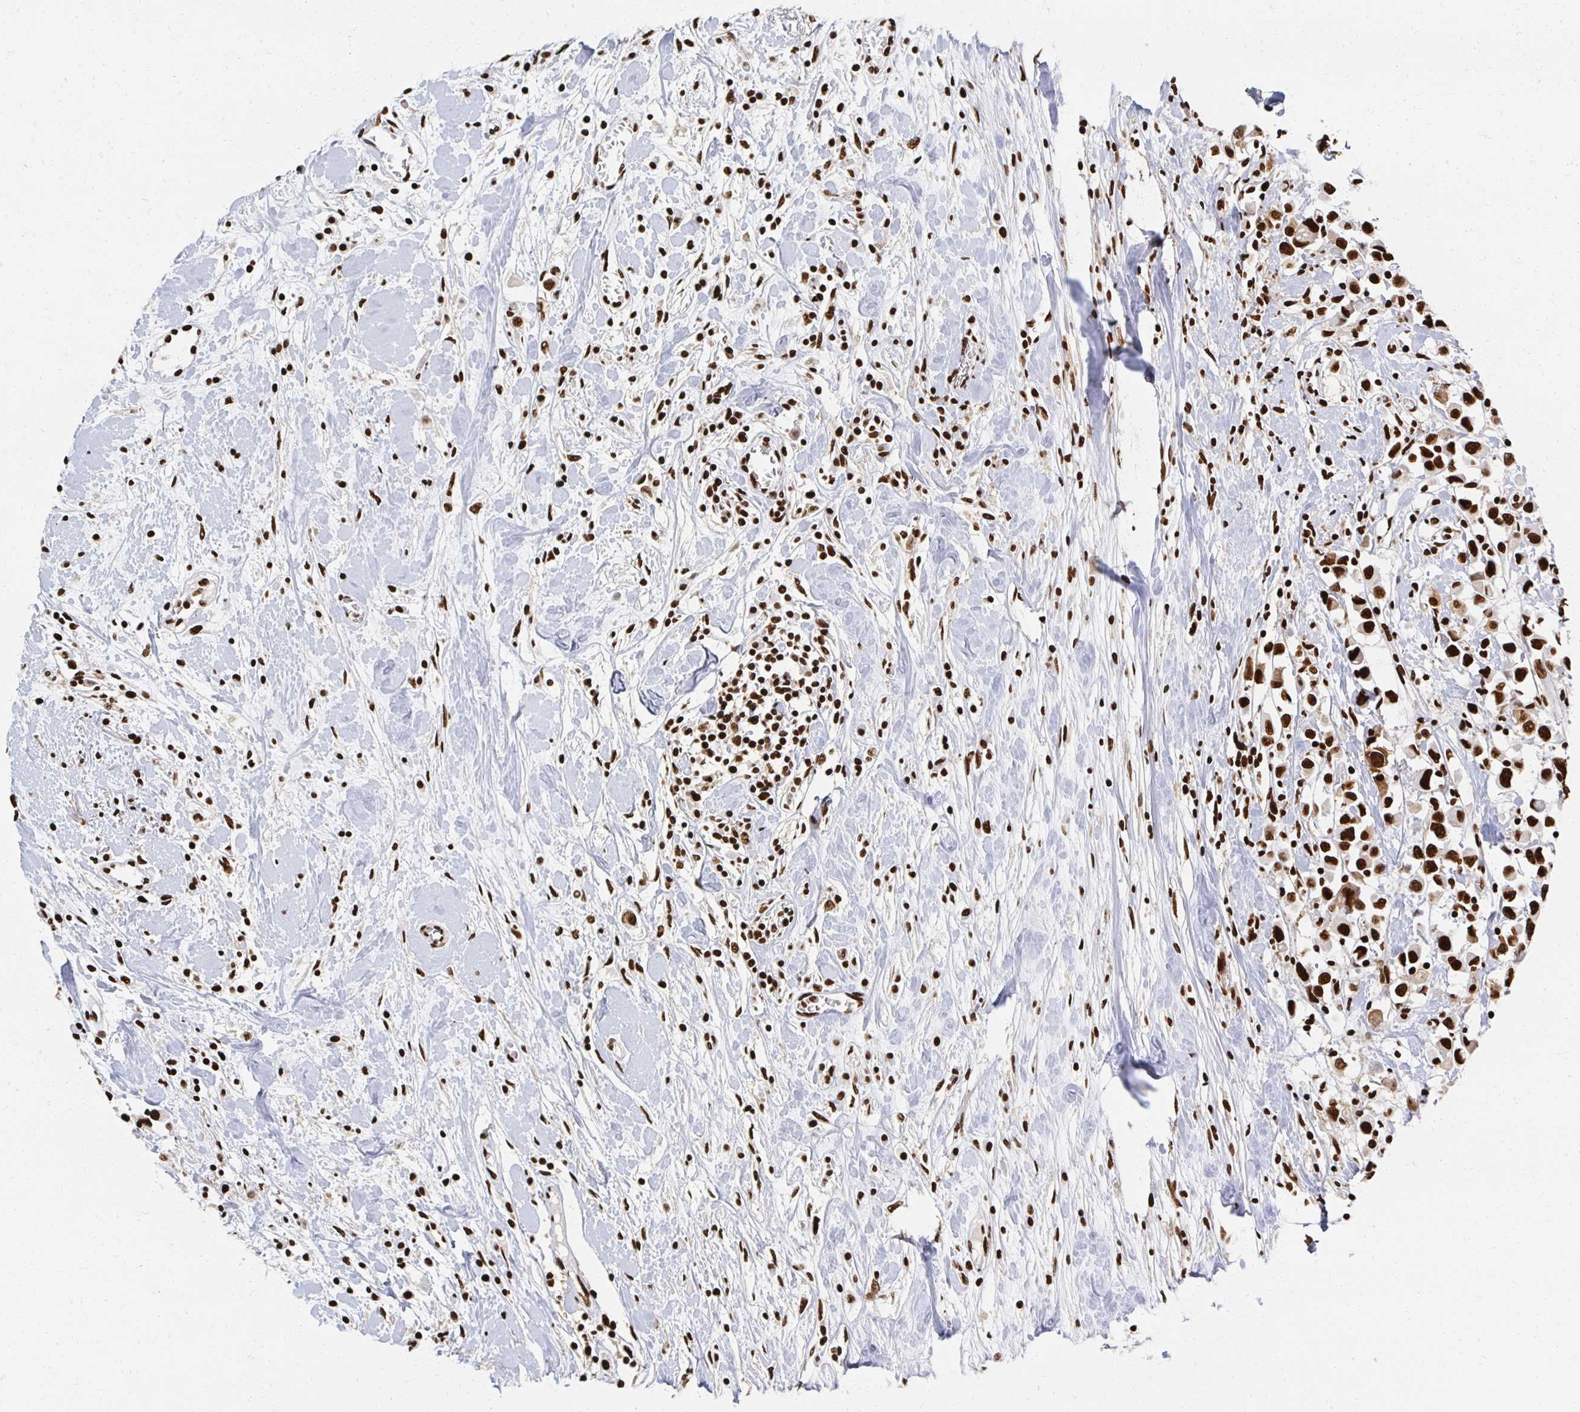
{"staining": {"intensity": "strong", "quantity": ">75%", "location": "nuclear"}, "tissue": "breast cancer", "cell_type": "Tumor cells", "image_type": "cancer", "snomed": [{"axis": "morphology", "description": "Duct carcinoma"}, {"axis": "topography", "description": "Breast"}], "caption": "The image reveals immunohistochemical staining of breast cancer. There is strong nuclear staining is appreciated in approximately >75% of tumor cells.", "gene": "RBBP7", "patient": {"sex": "female", "age": 61}}